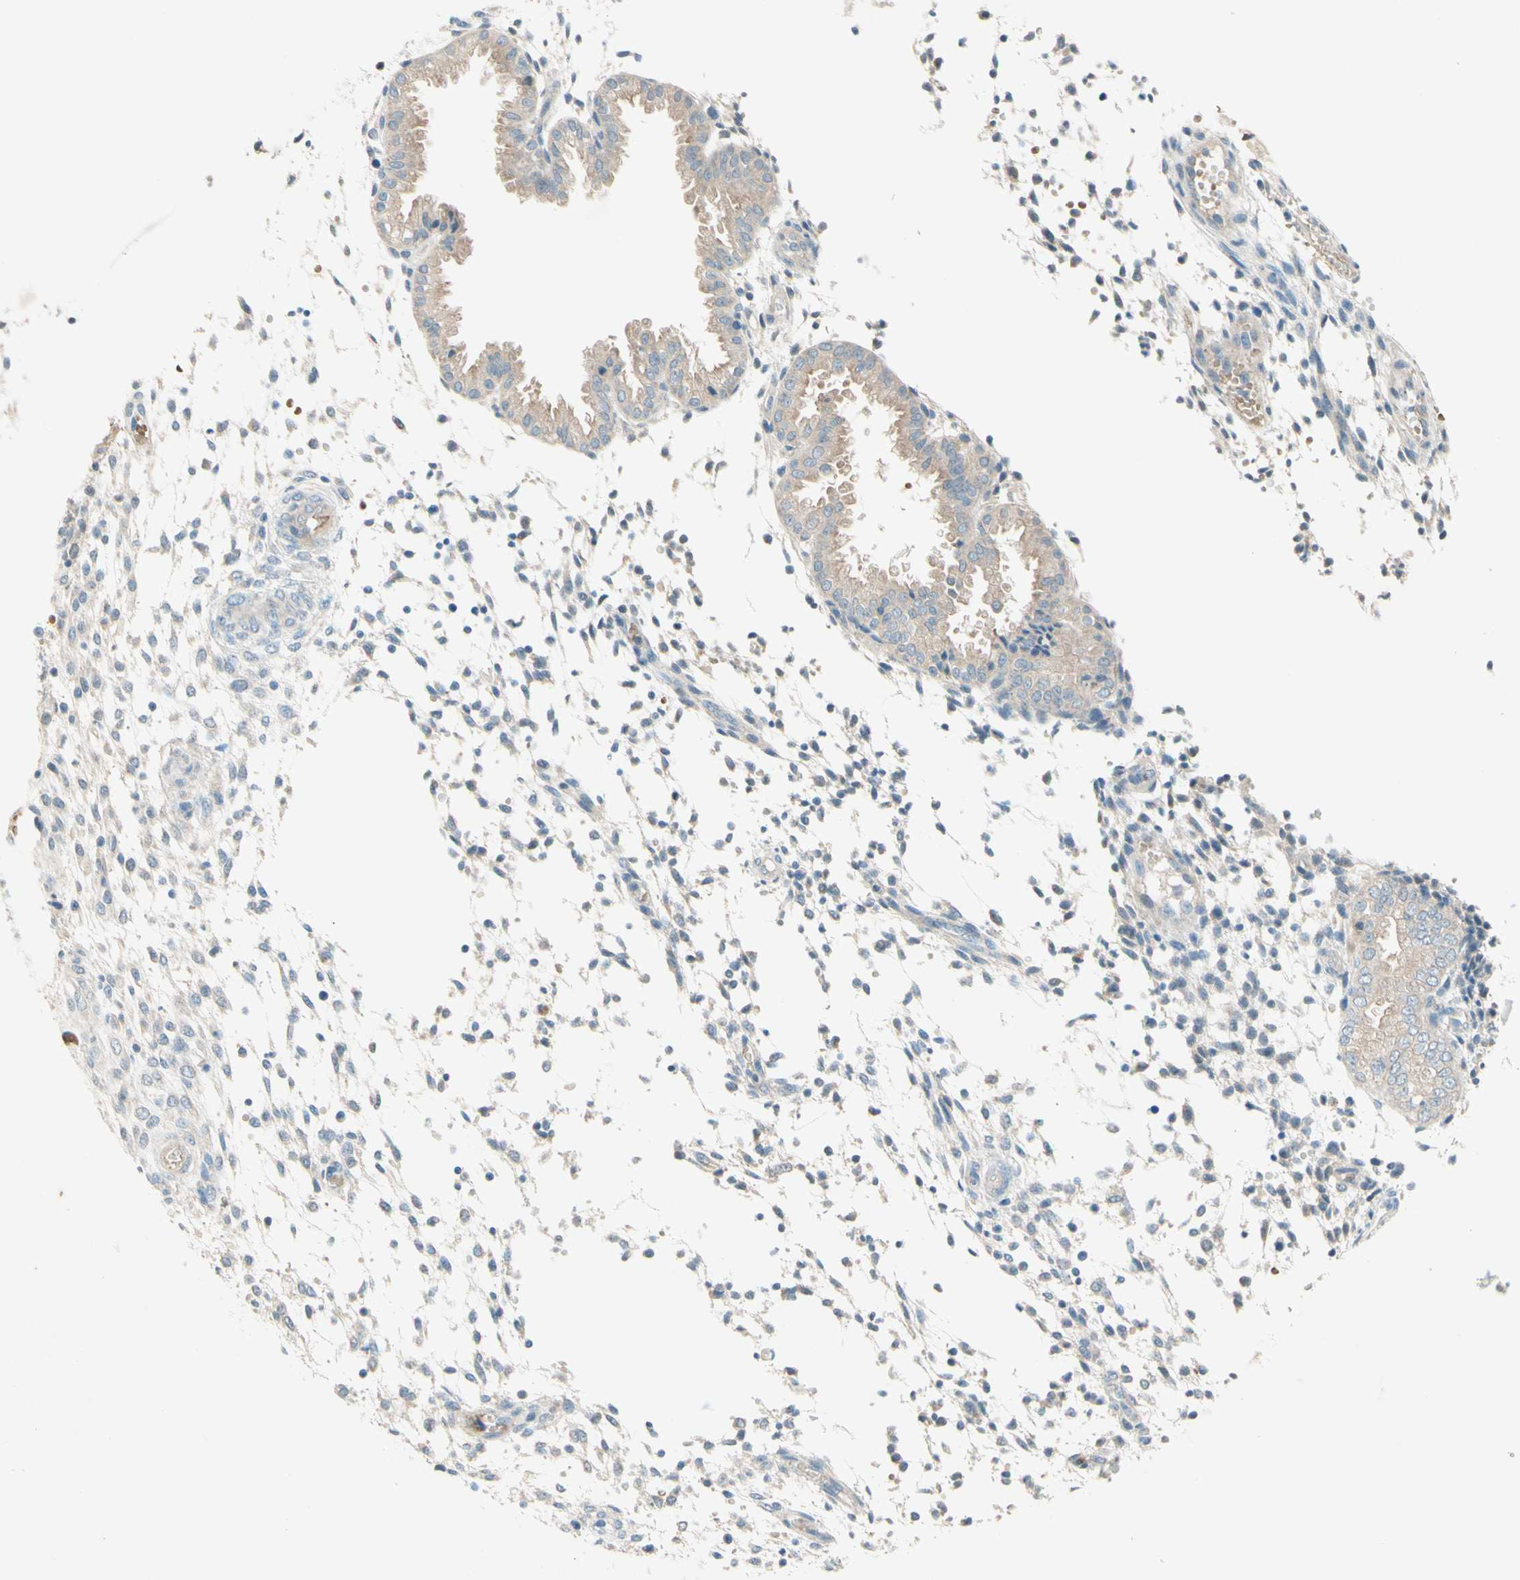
{"staining": {"intensity": "weak", "quantity": ">75%", "location": "cytoplasmic/membranous"}, "tissue": "endometrium", "cell_type": "Cells in endometrial stroma", "image_type": "normal", "snomed": [{"axis": "morphology", "description": "Normal tissue, NOS"}, {"axis": "topography", "description": "Endometrium"}], "caption": "Protein analysis of normal endometrium reveals weak cytoplasmic/membranous positivity in about >75% of cells in endometrial stroma. The protein of interest is shown in brown color, while the nuclei are stained blue.", "gene": "IL2", "patient": {"sex": "female", "age": 33}}